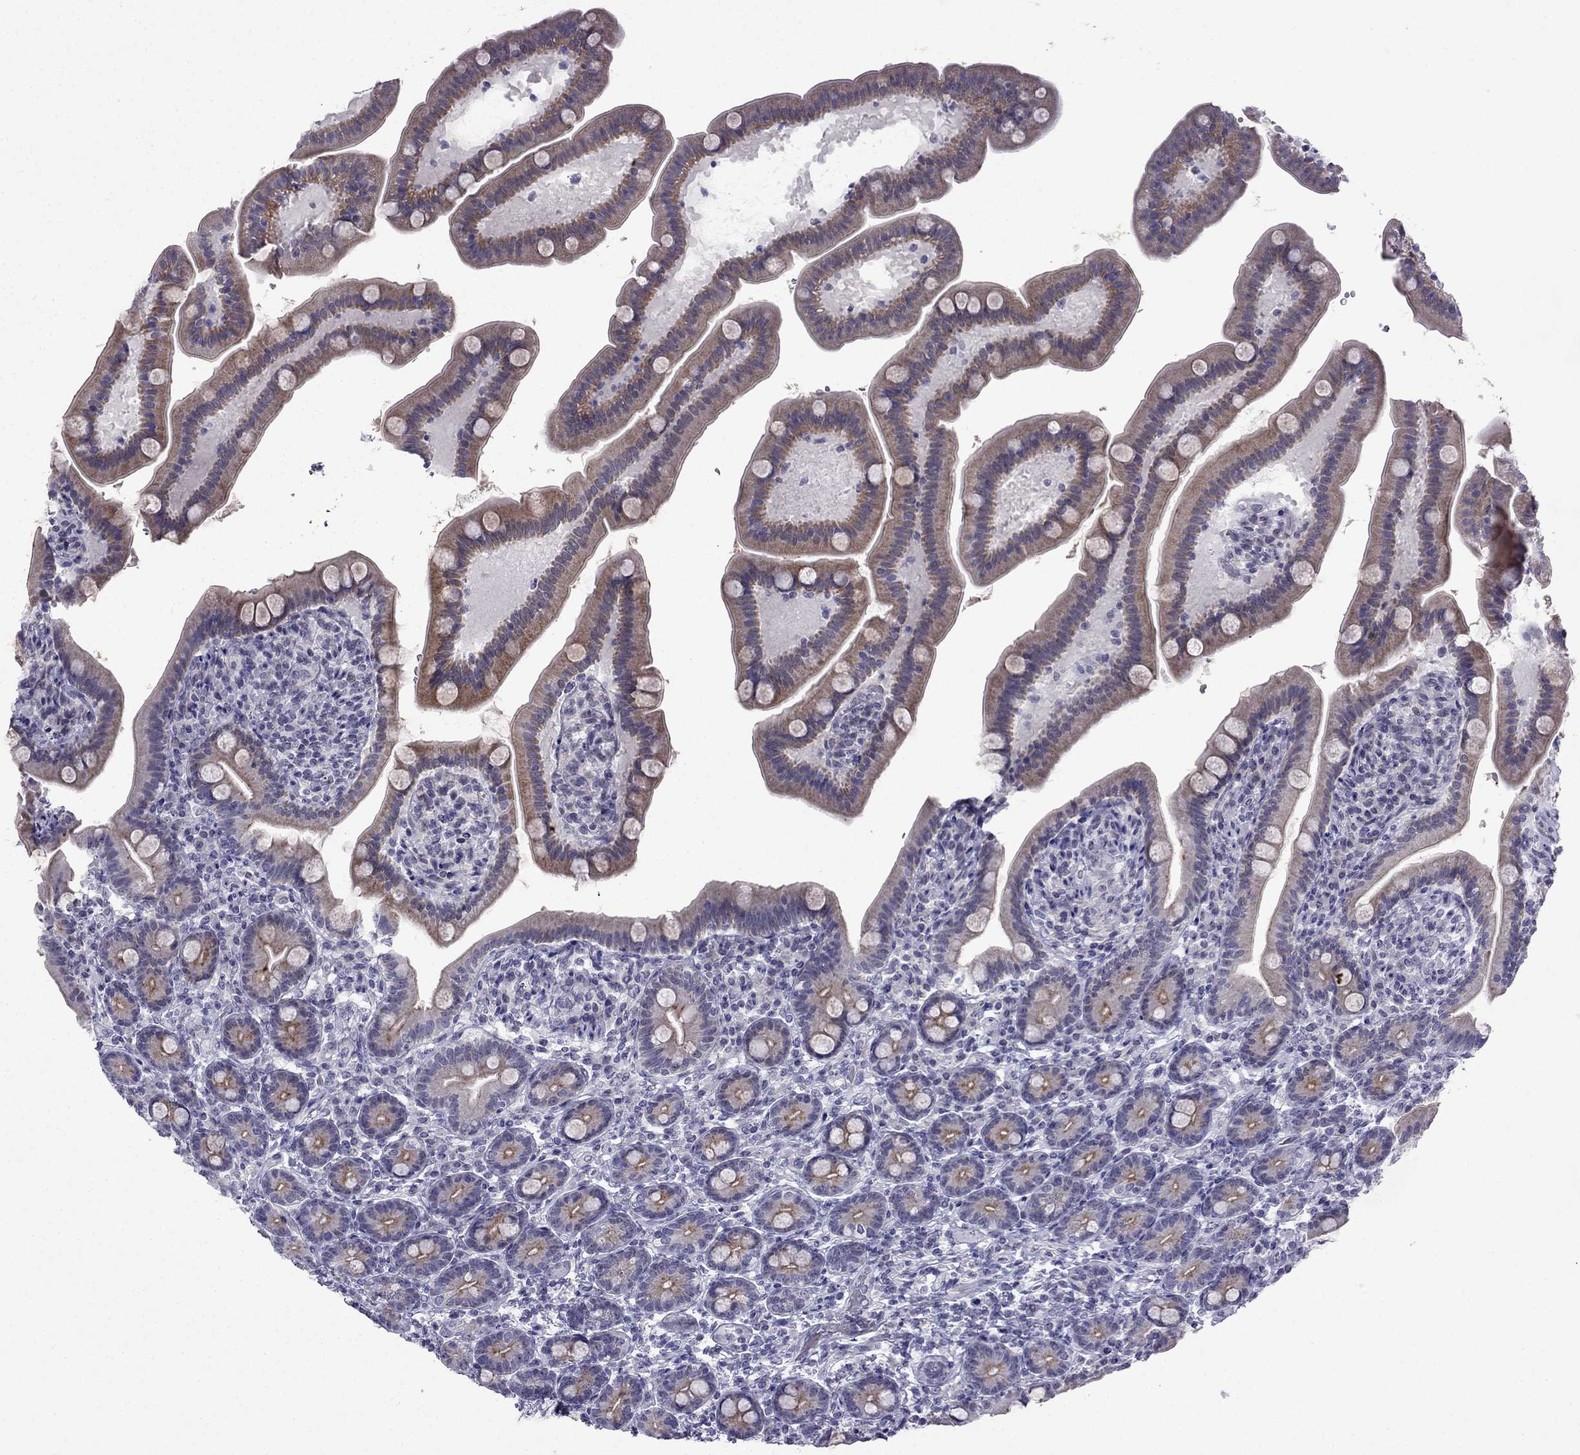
{"staining": {"intensity": "moderate", "quantity": "25%-75%", "location": "cytoplasmic/membranous"}, "tissue": "small intestine", "cell_type": "Glandular cells", "image_type": "normal", "snomed": [{"axis": "morphology", "description": "Normal tissue, NOS"}, {"axis": "topography", "description": "Small intestine"}], "caption": "DAB (3,3'-diaminobenzidine) immunohistochemical staining of unremarkable human small intestine demonstrates moderate cytoplasmic/membranous protein staining in approximately 25%-75% of glandular cells.", "gene": "POM121L12", "patient": {"sex": "male", "age": 66}}